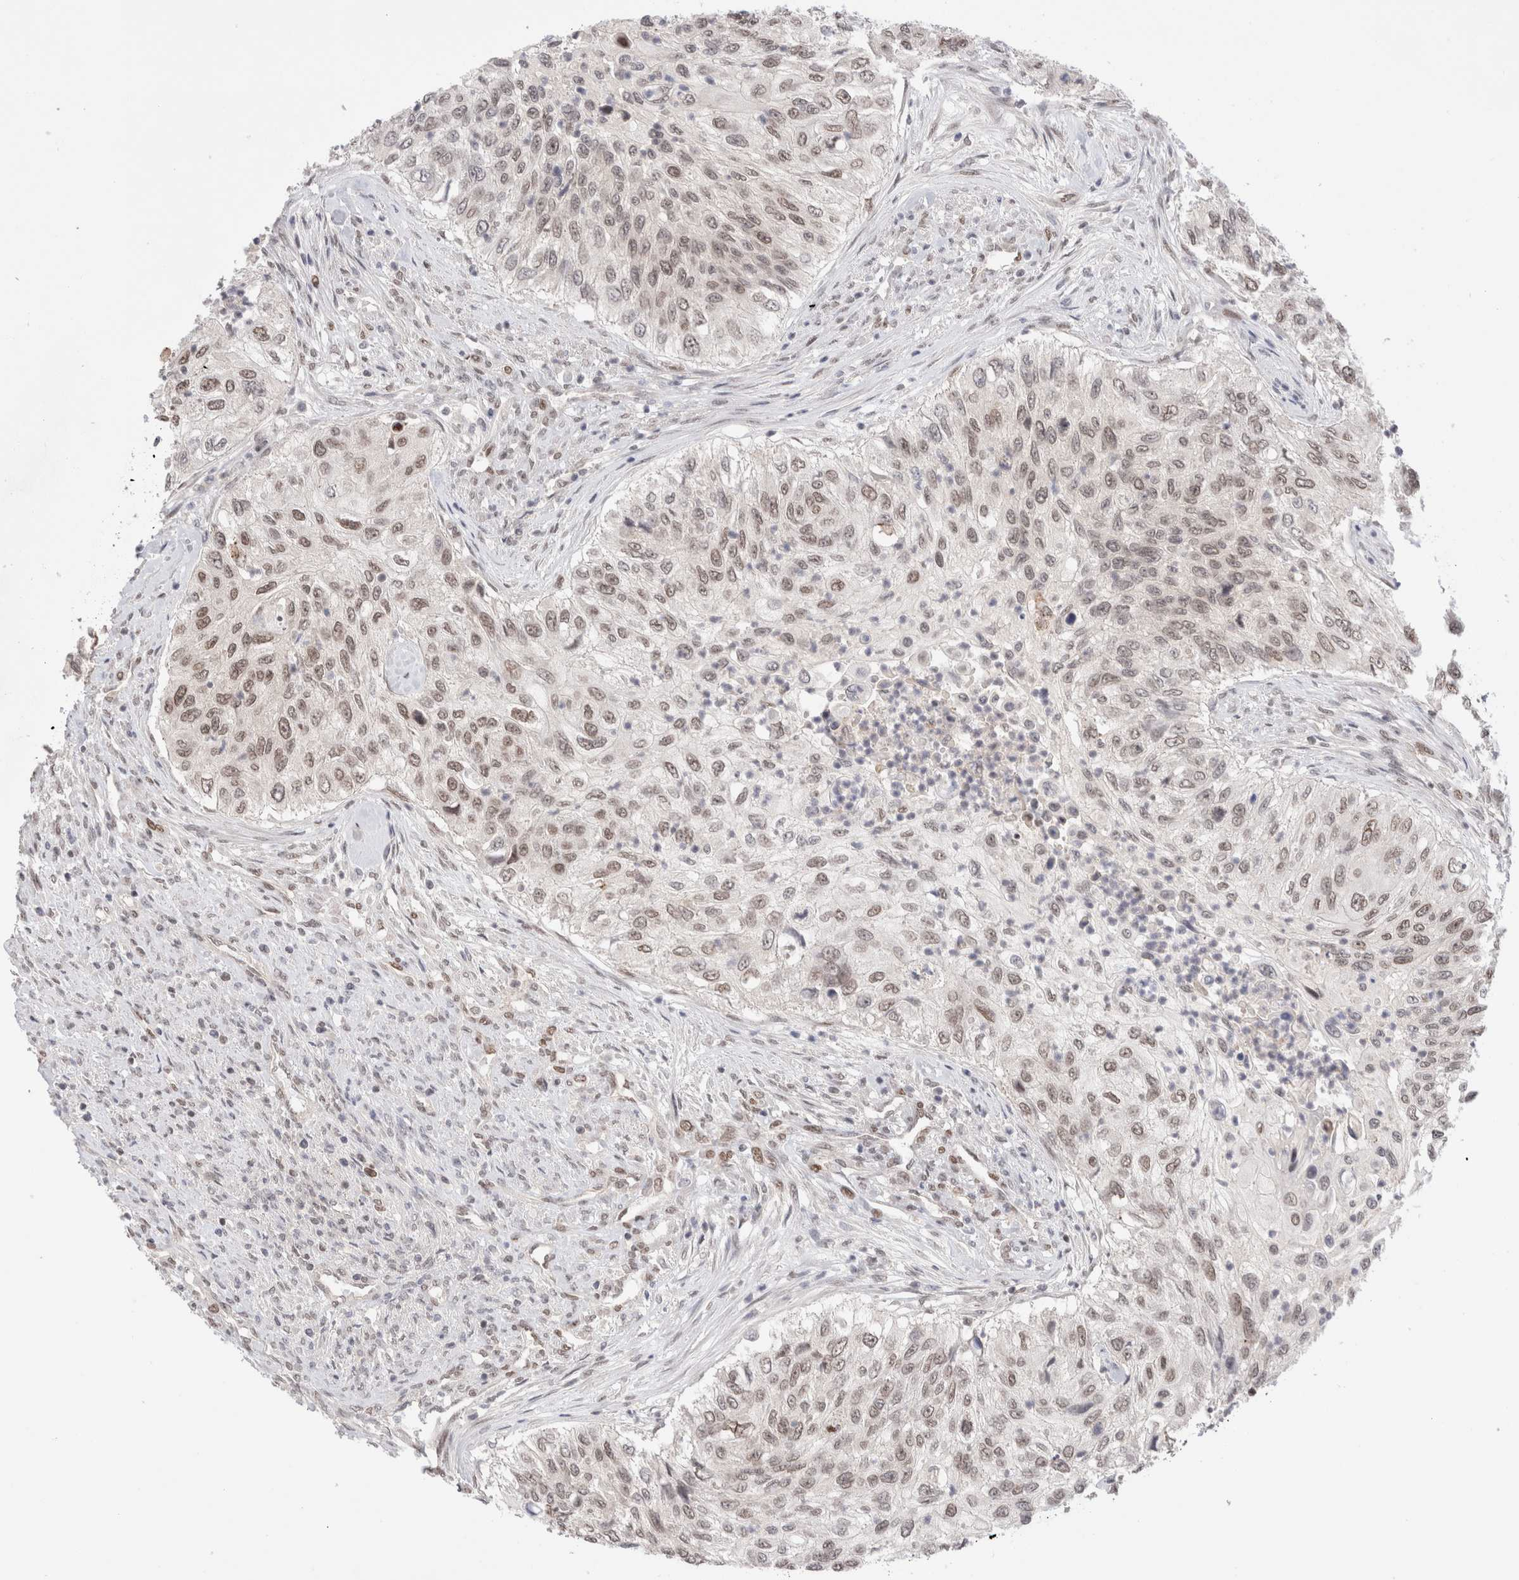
{"staining": {"intensity": "weak", "quantity": ">75%", "location": "nuclear"}, "tissue": "urothelial cancer", "cell_type": "Tumor cells", "image_type": "cancer", "snomed": [{"axis": "morphology", "description": "Urothelial carcinoma, High grade"}, {"axis": "topography", "description": "Urinary bladder"}], "caption": "Tumor cells demonstrate low levels of weak nuclear positivity in about >75% of cells in human urothelial cancer. Using DAB (brown) and hematoxylin (blue) stains, captured at high magnification using brightfield microscopy.", "gene": "GATAD2A", "patient": {"sex": "female", "age": 60}}